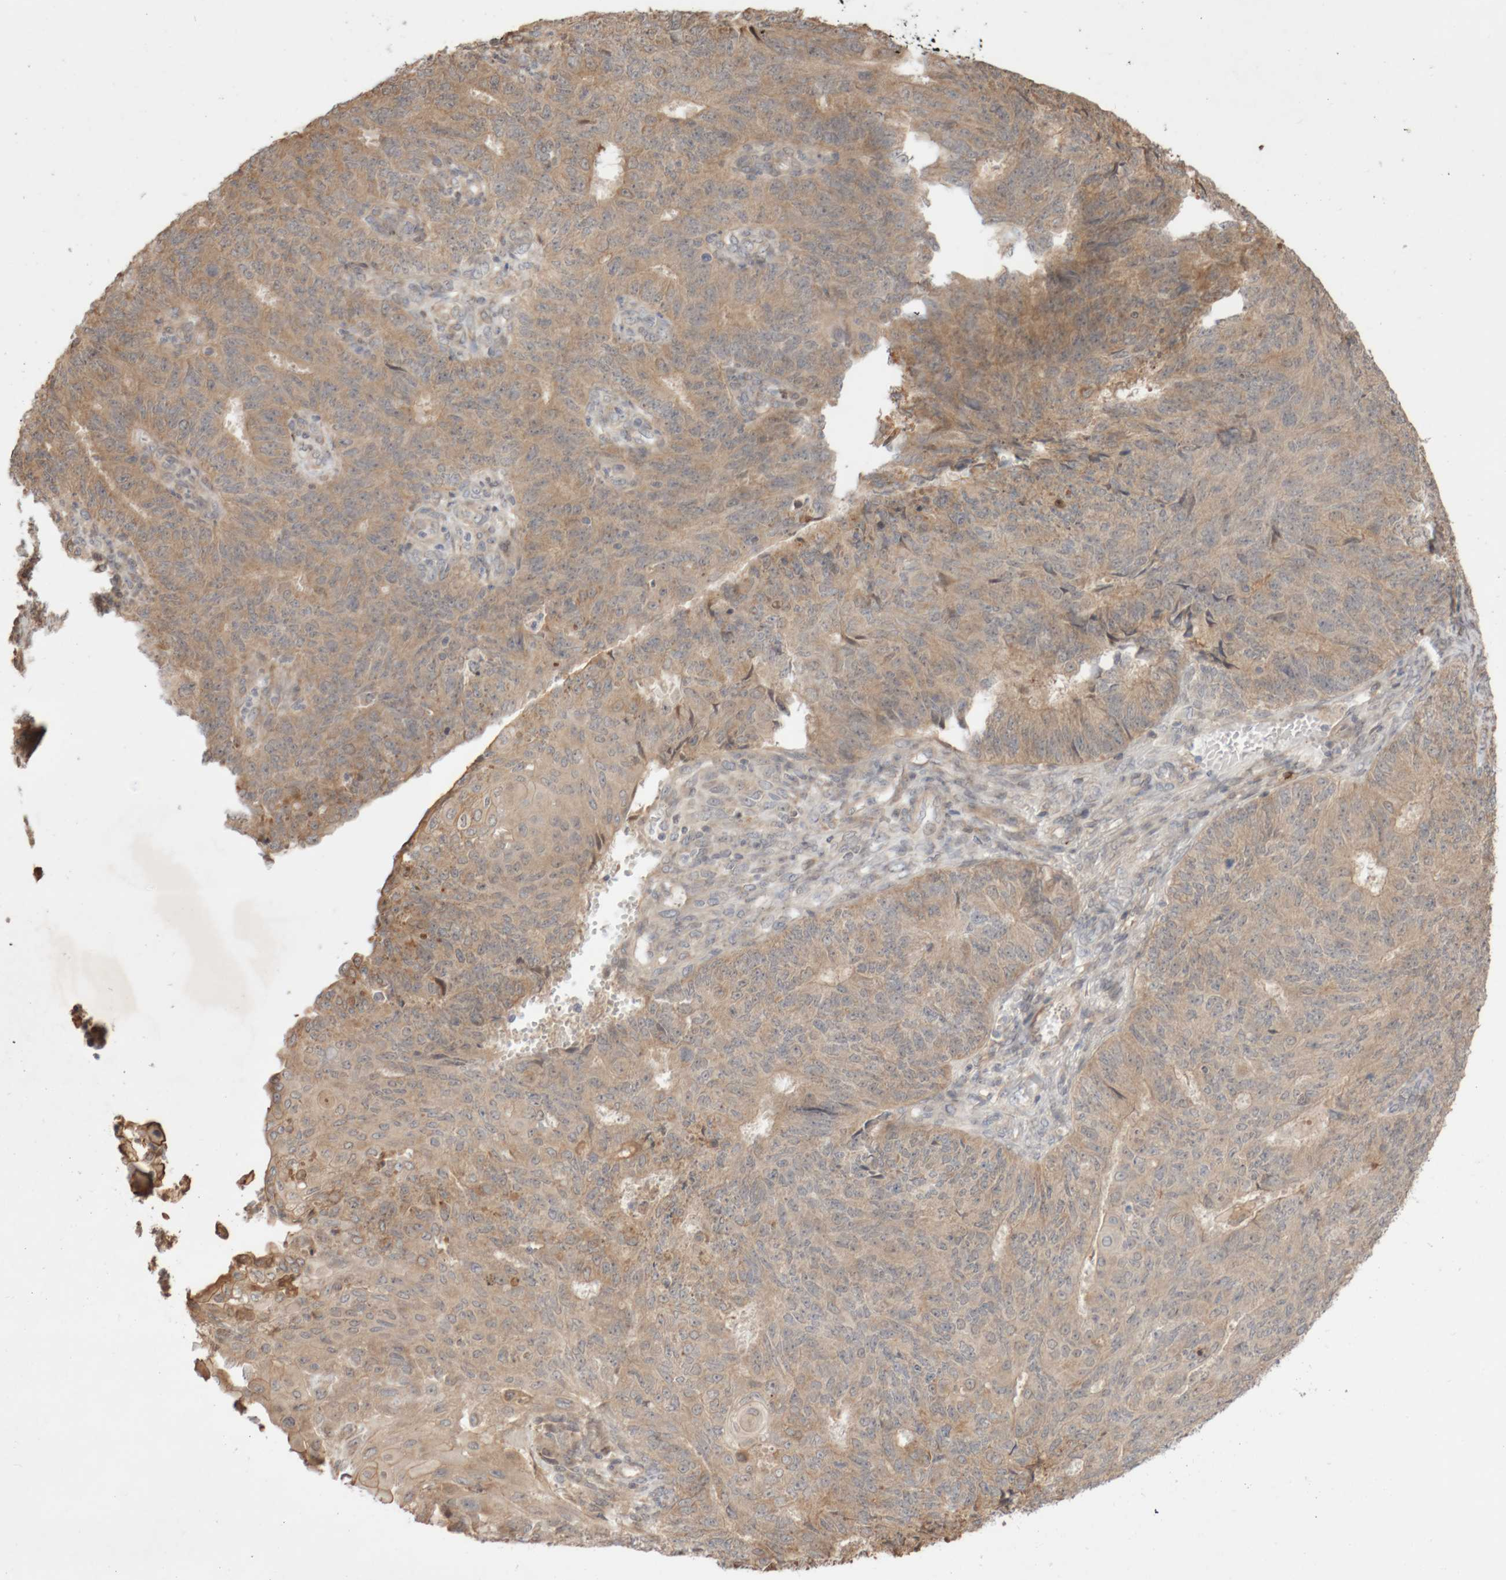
{"staining": {"intensity": "moderate", "quantity": ">75%", "location": "cytoplasmic/membranous"}, "tissue": "endometrial cancer", "cell_type": "Tumor cells", "image_type": "cancer", "snomed": [{"axis": "morphology", "description": "Adenocarcinoma, NOS"}, {"axis": "topography", "description": "Endometrium"}], "caption": "IHC image of neoplastic tissue: human endometrial cancer (adenocarcinoma) stained using IHC exhibits medium levels of moderate protein expression localized specifically in the cytoplasmic/membranous of tumor cells, appearing as a cytoplasmic/membranous brown color.", "gene": "DPH7", "patient": {"sex": "female", "age": 32}}